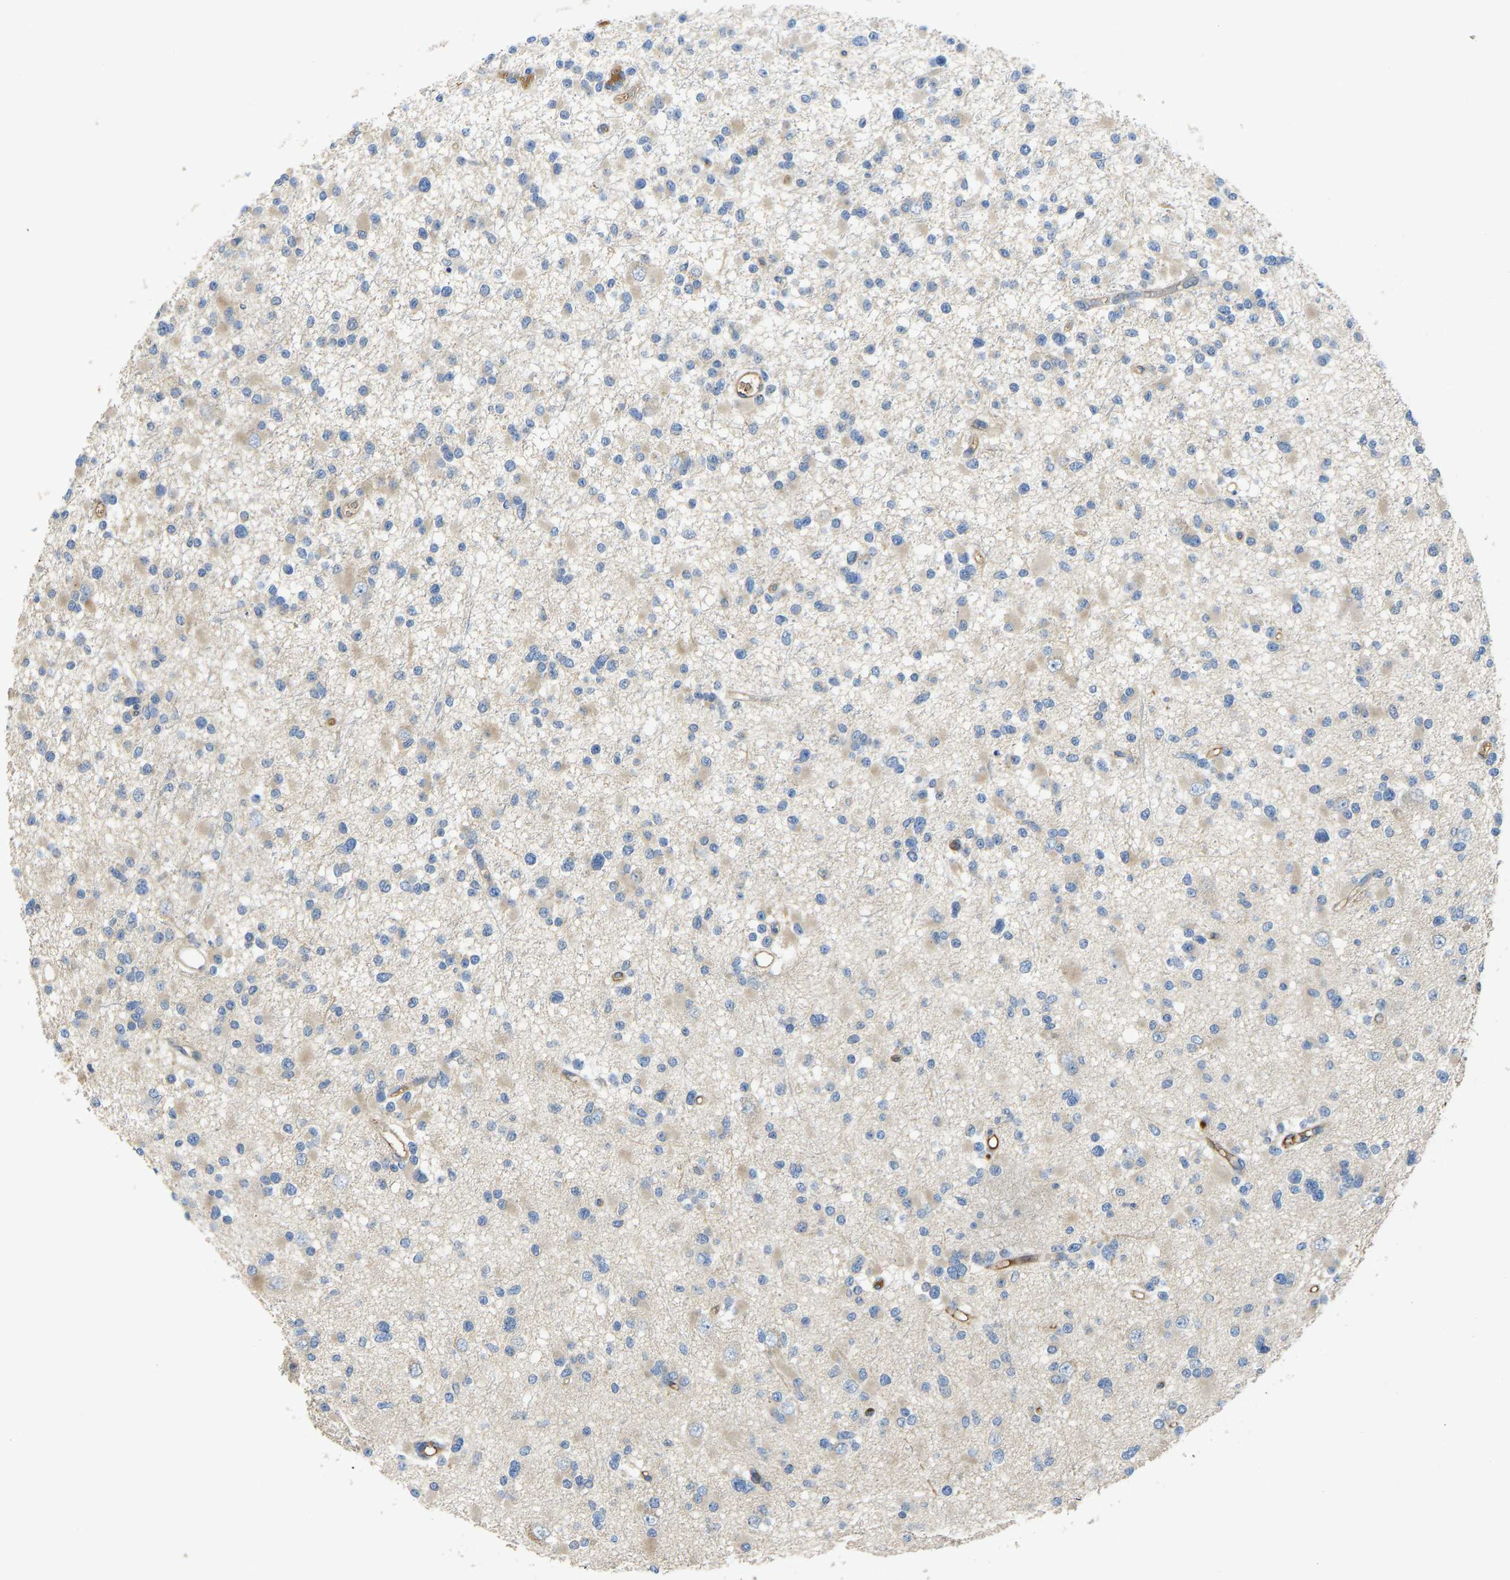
{"staining": {"intensity": "weak", "quantity": "<25%", "location": "cytoplasmic/membranous"}, "tissue": "glioma", "cell_type": "Tumor cells", "image_type": "cancer", "snomed": [{"axis": "morphology", "description": "Glioma, malignant, Low grade"}, {"axis": "topography", "description": "Brain"}], "caption": "This image is of malignant glioma (low-grade) stained with immunohistochemistry to label a protein in brown with the nuclei are counter-stained blue. There is no staining in tumor cells.", "gene": "VCPKMT", "patient": {"sex": "female", "age": 22}}